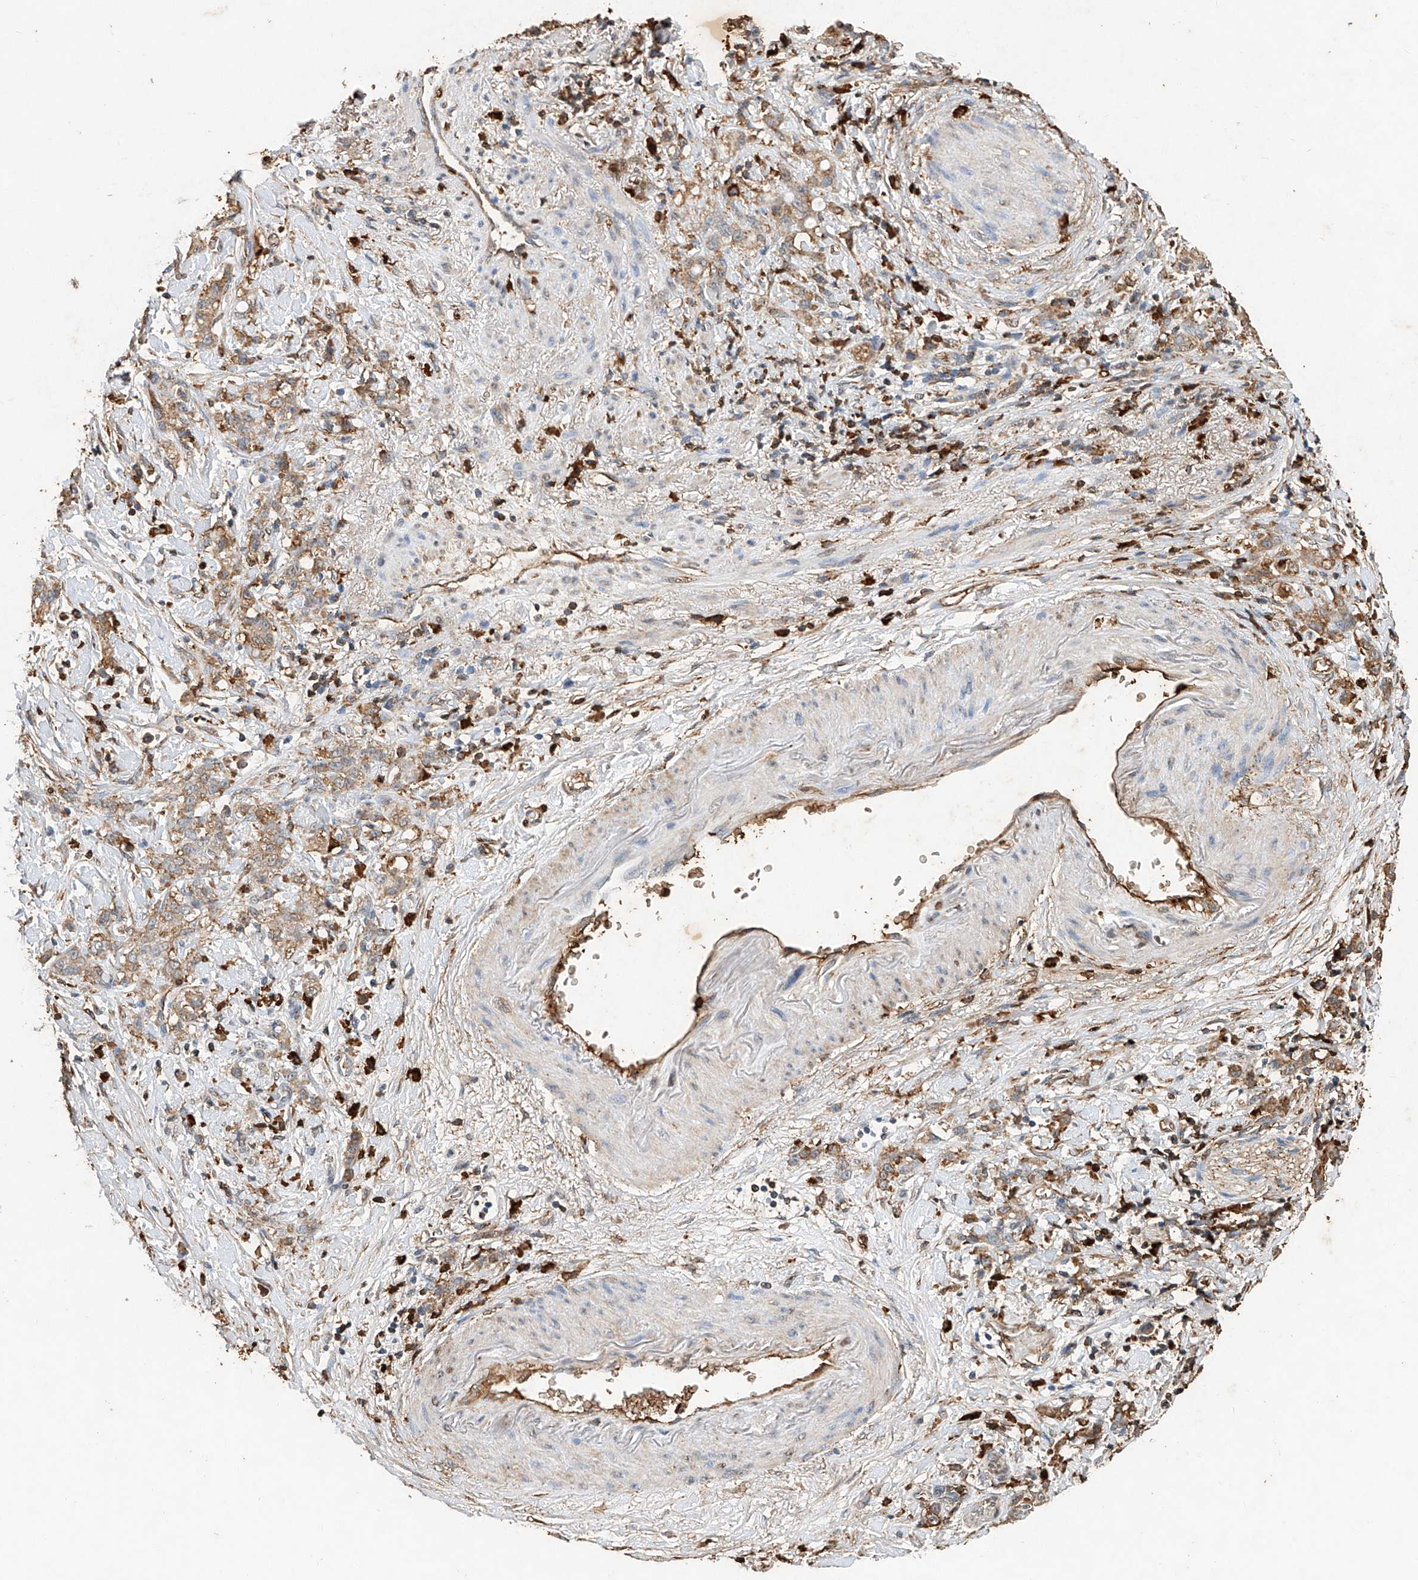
{"staining": {"intensity": "weak", "quantity": ">75%", "location": "cytoplasmic/membranous"}, "tissue": "stomach cancer", "cell_type": "Tumor cells", "image_type": "cancer", "snomed": [{"axis": "morphology", "description": "Adenocarcinoma, NOS"}, {"axis": "topography", "description": "Stomach, lower"}], "caption": "Stomach cancer (adenocarcinoma) was stained to show a protein in brown. There is low levels of weak cytoplasmic/membranous positivity in approximately >75% of tumor cells.", "gene": "CTDP1", "patient": {"sex": "male", "age": 88}}